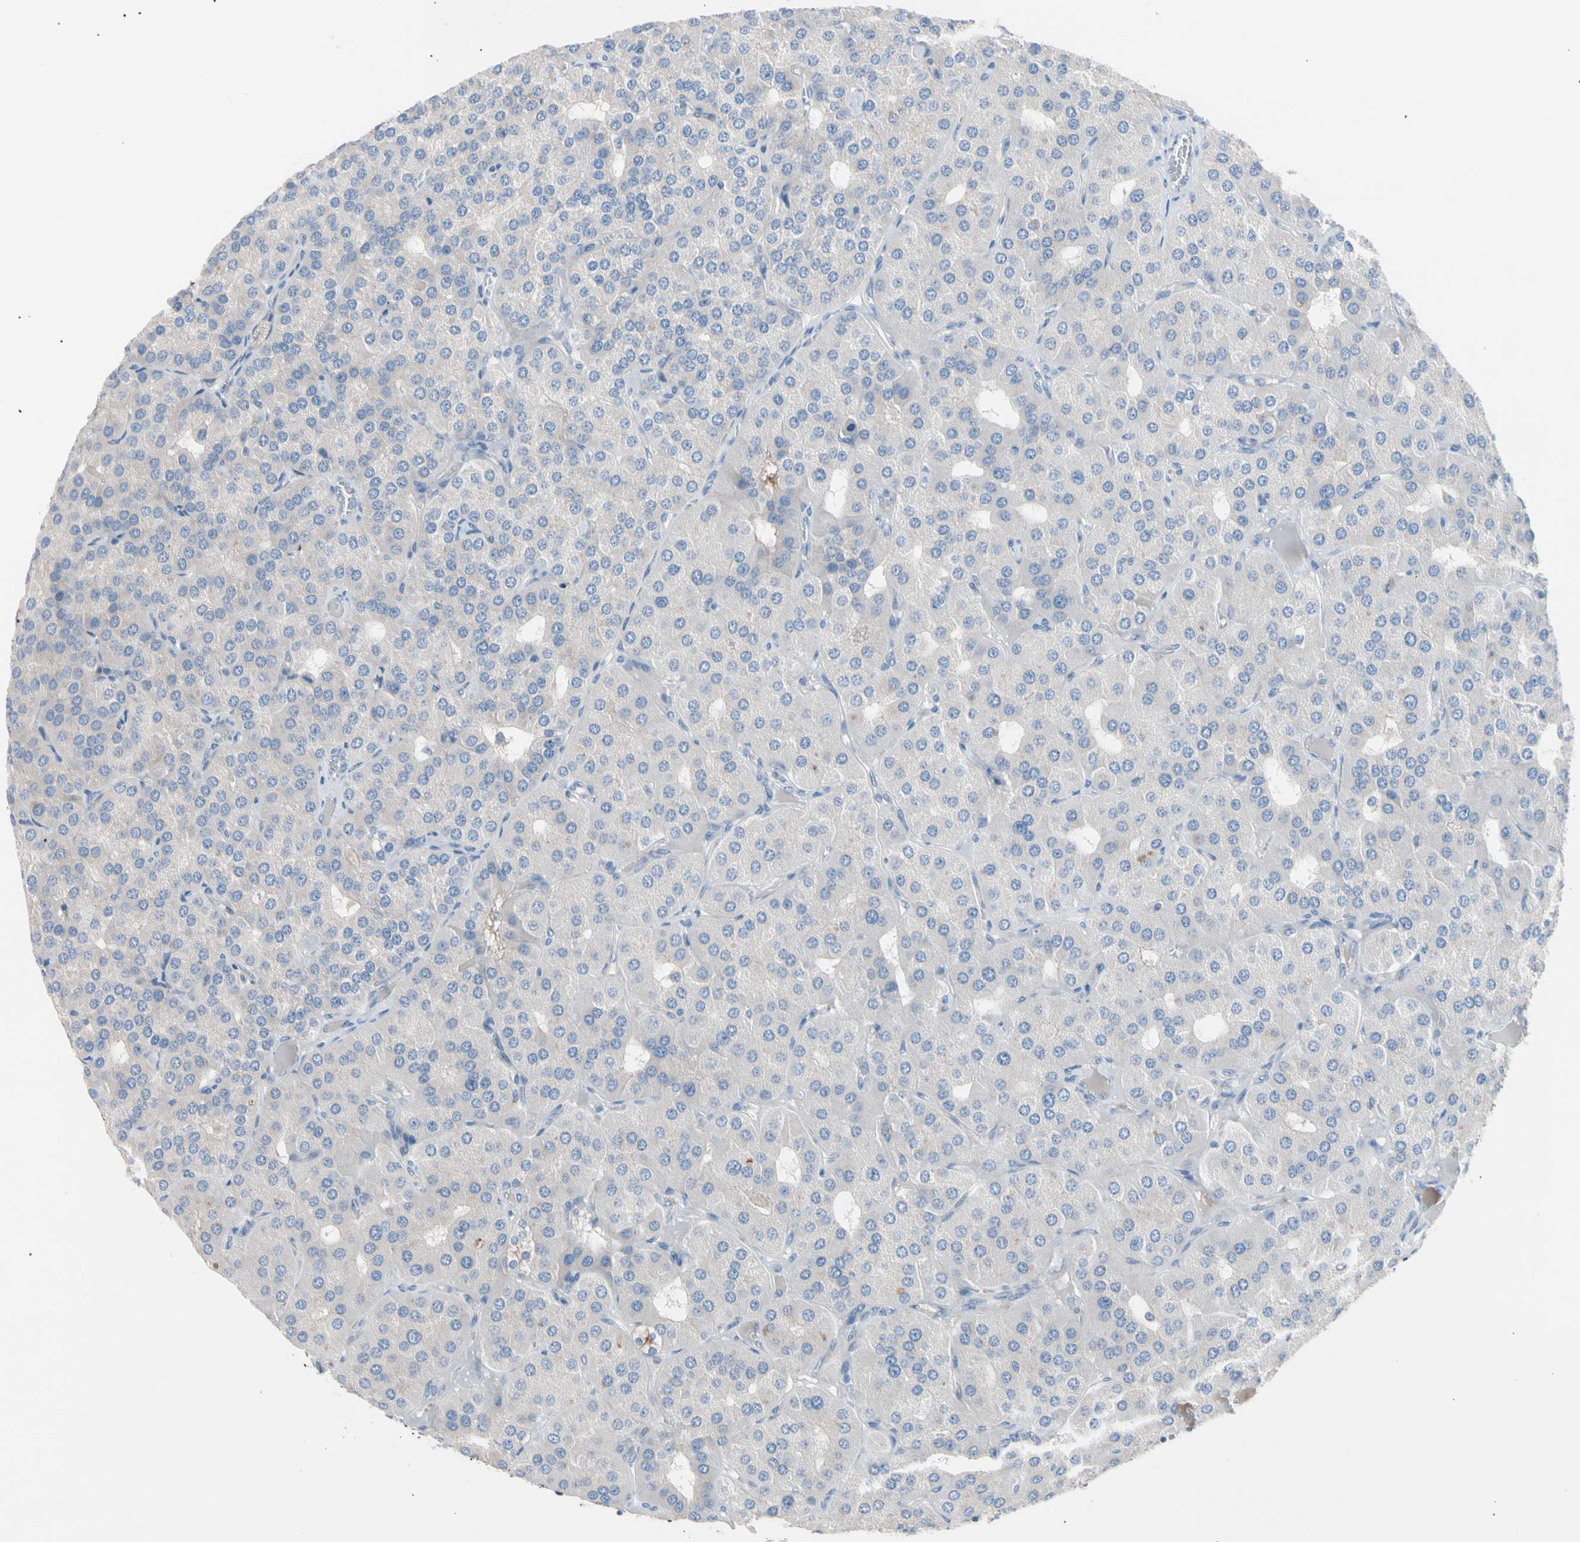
{"staining": {"intensity": "negative", "quantity": "none", "location": "none"}, "tissue": "parathyroid gland", "cell_type": "Glandular cells", "image_type": "normal", "snomed": [{"axis": "morphology", "description": "Normal tissue, NOS"}, {"axis": "morphology", "description": "Adenoma, NOS"}, {"axis": "topography", "description": "Parathyroid gland"}], "caption": "This is a image of immunohistochemistry (IHC) staining of benign parathyroid gland, which shows no positivity in glandular cells. The staining was performed using DAB to visualize the protein expression in brown, while the nuclei were stained in blue with hematoxylin (Magnification: 20x).", "gene": "CASQ1", "patient": {"sex": "female", "age": 86}}